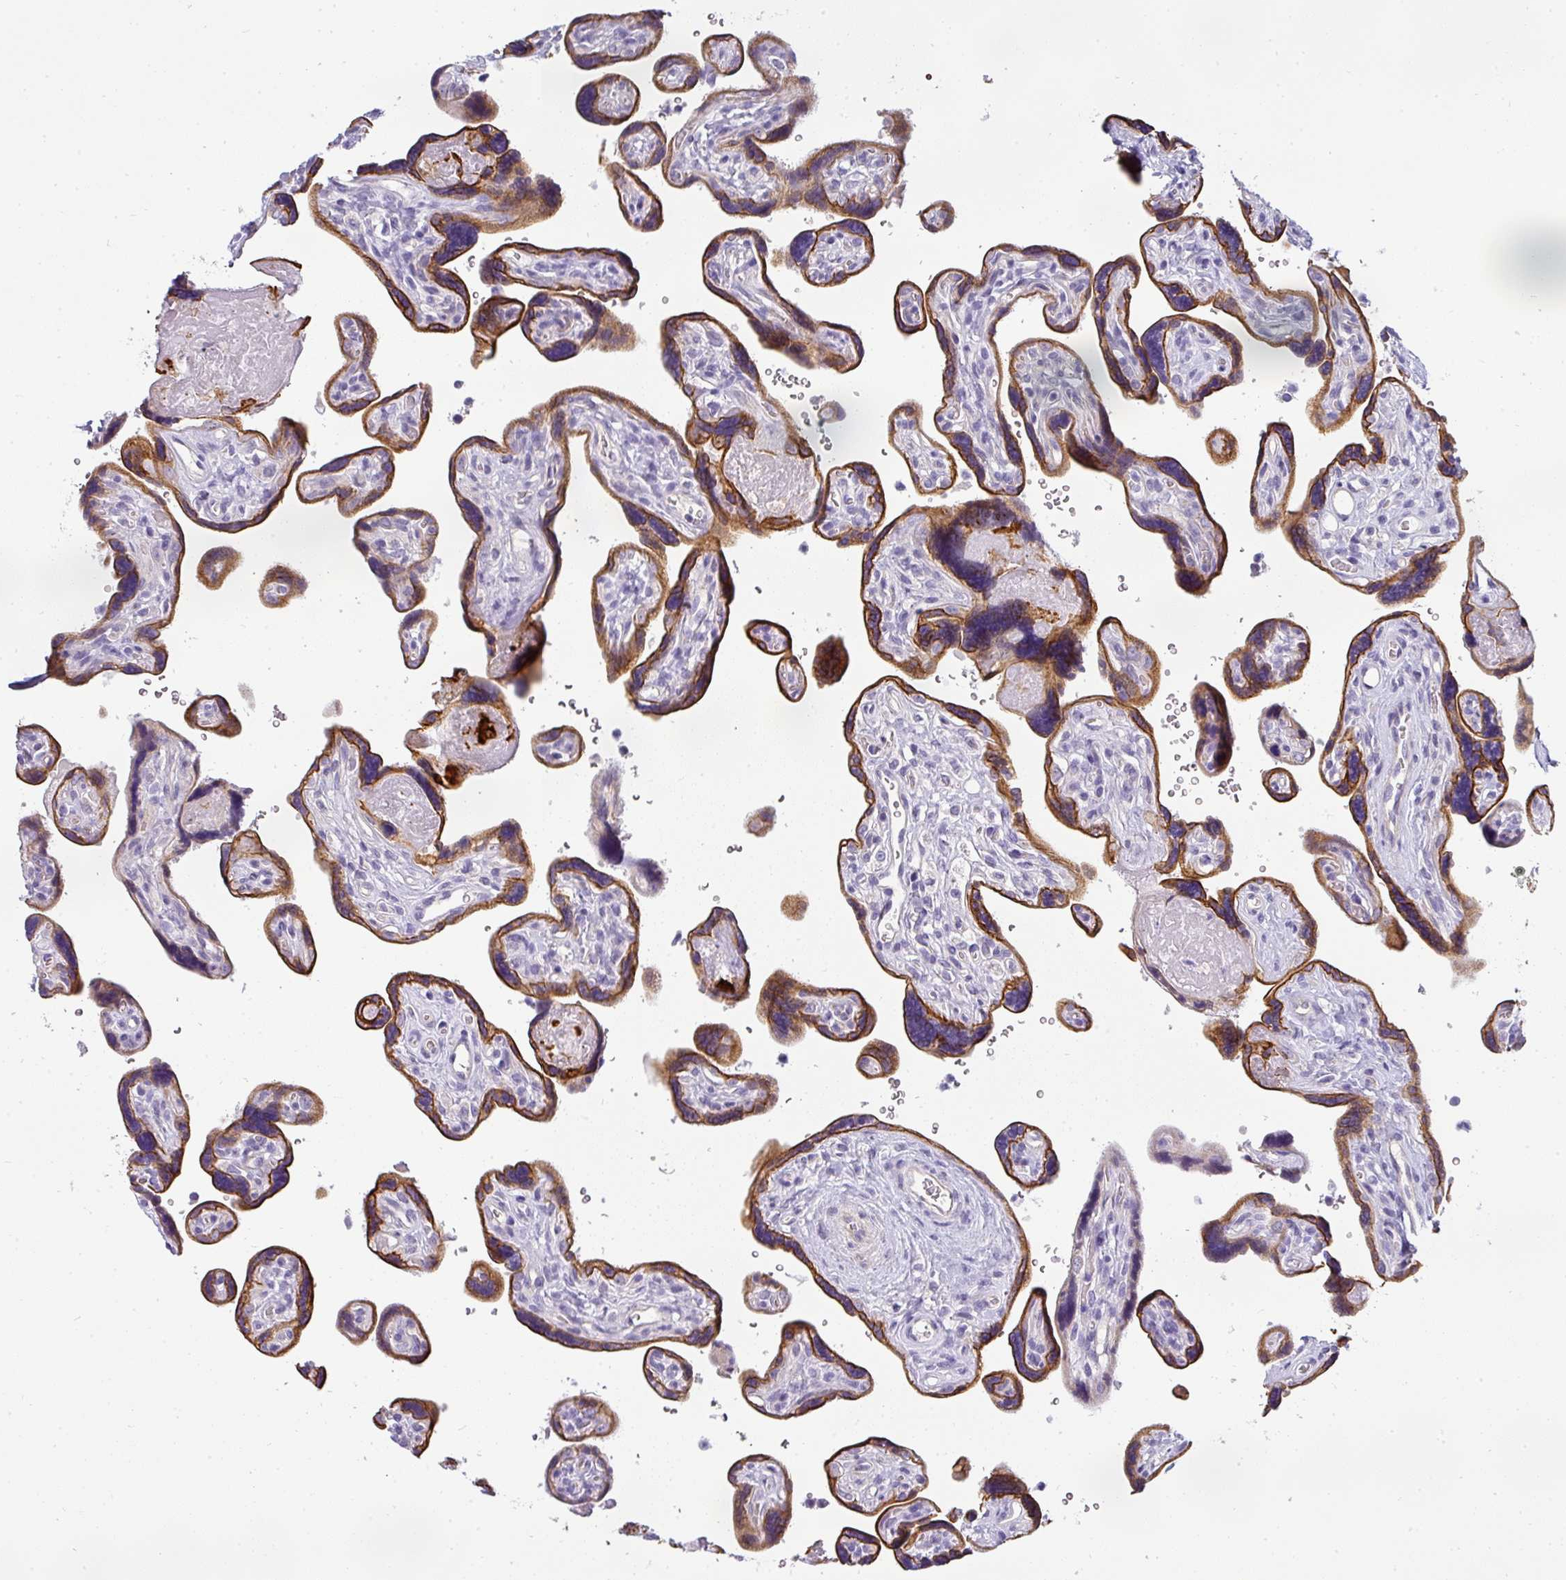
{"staining": {"intensity": "strong", "quantity": ">75%", "location": "cytoplasmic/membranous"}, "tissue": "placenta", "cell_type": "Decidual cells", "image_type": "normal", "snomed": [{"axis": "morphology", "description": "Normal tissue, NOS"}, {"axis": "topography", "description": "Placenta"}], "caption": "Protein expression by IHC shows strong cytoplasmic/membranous positivity in approximately >75% of decidual cells in benign placenta.", "gene": "ASXL3", "patient": {"sex": "female", "age": 39}}